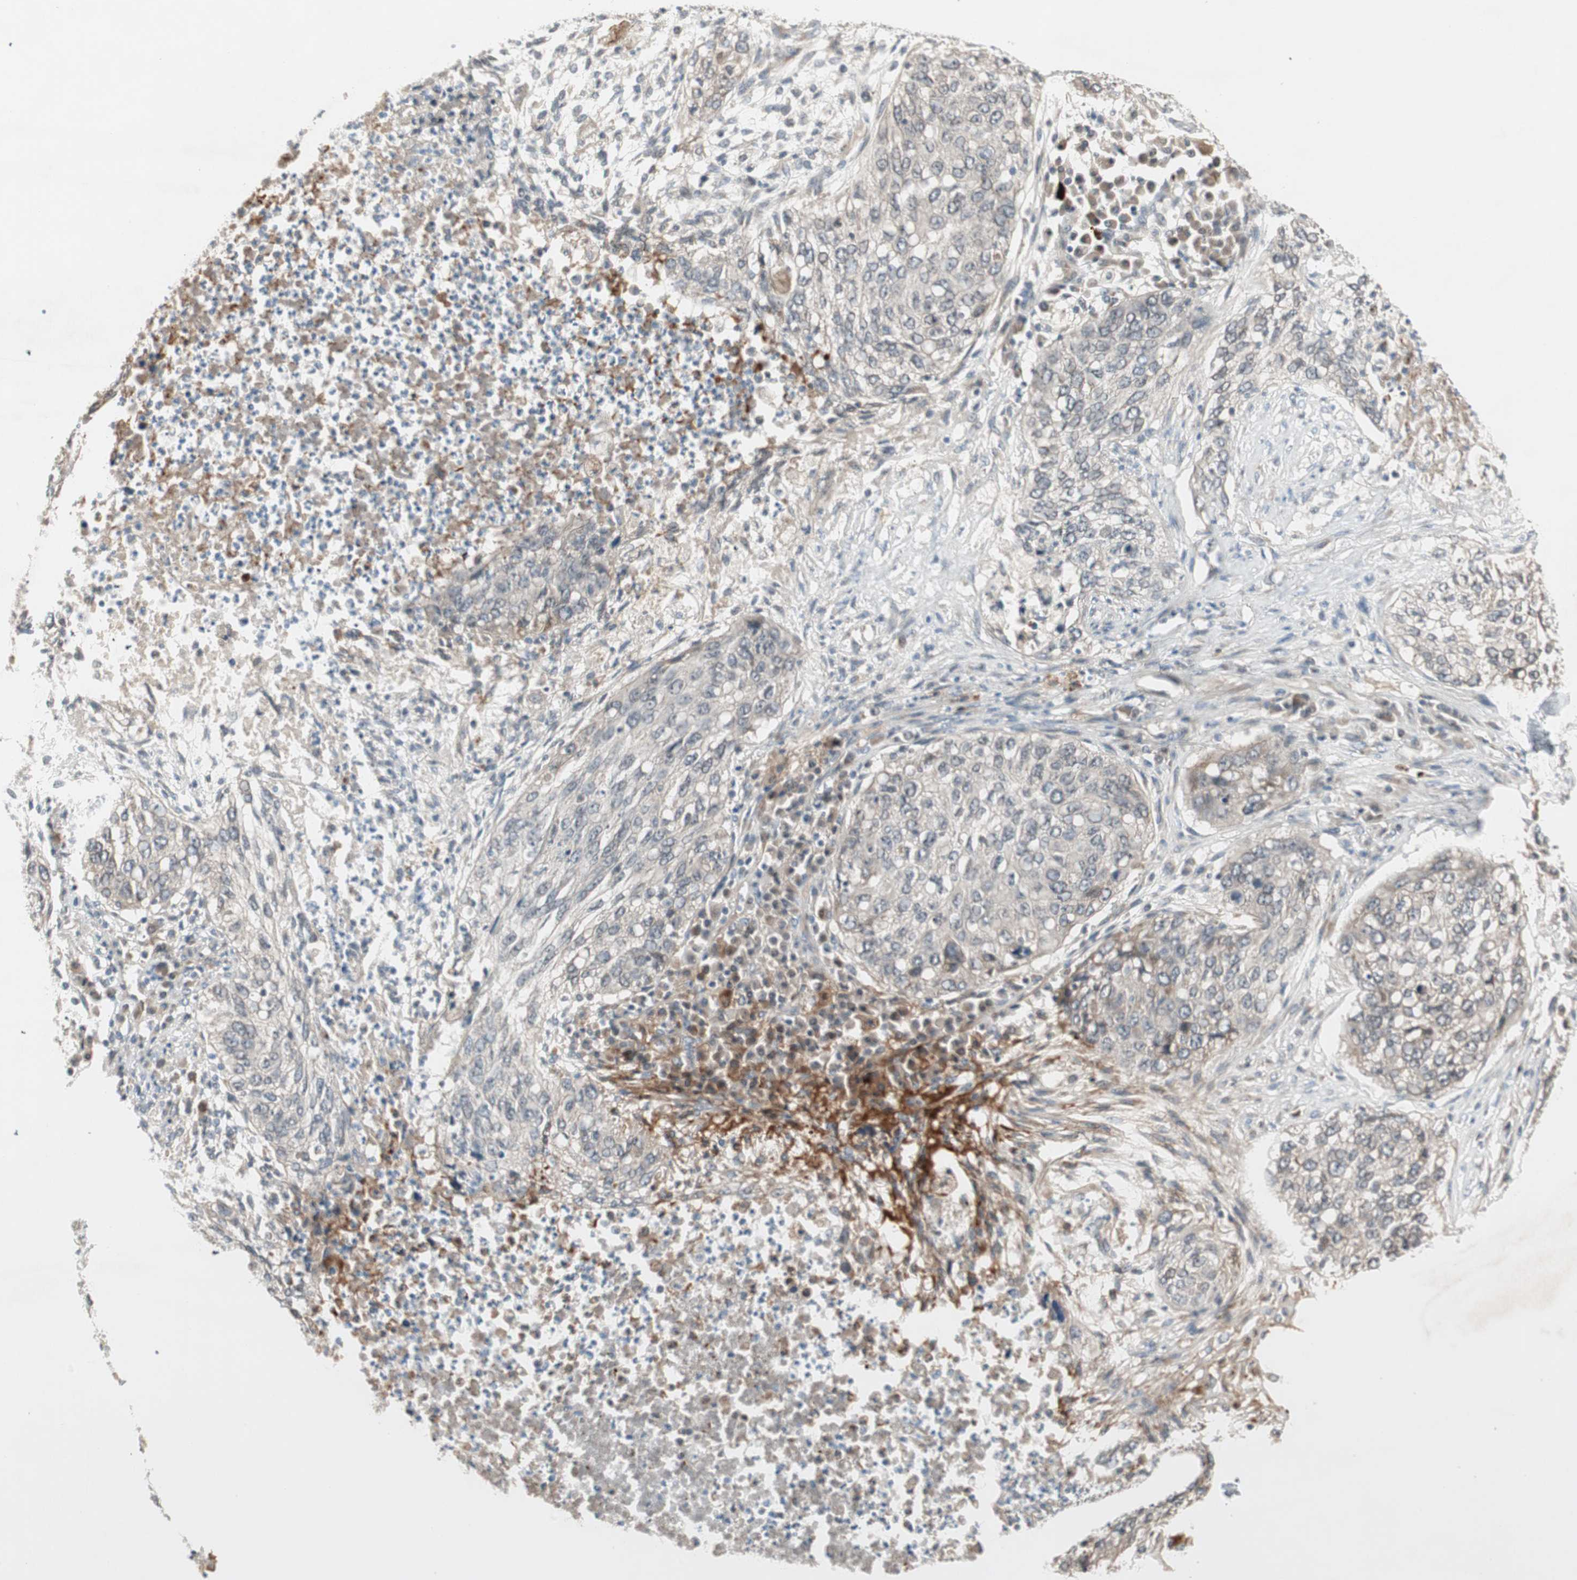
{"staining": {"intensity": "weak", "quantity": "25%-75%", "location": "cytoplasmic/membranous"}, "tissue": "lung cancer", "cell_type": "Tumor cells", "image_type": "cancer", "snomed": [{"axis": "morphology", "description": "Squamous cell carcinoma, NOS"}, {"axis": "topography", "description": "Lung"}], "caption": "About 25%-75% of tumor cells in lung cancer (squamous cell carcinoma) show weak cytoplasmic/membranous protein positivity as visualized by brown immunohistochemical staining.", "gene": "PGBD1", "patient": {"sex": "female", "age": 63}}